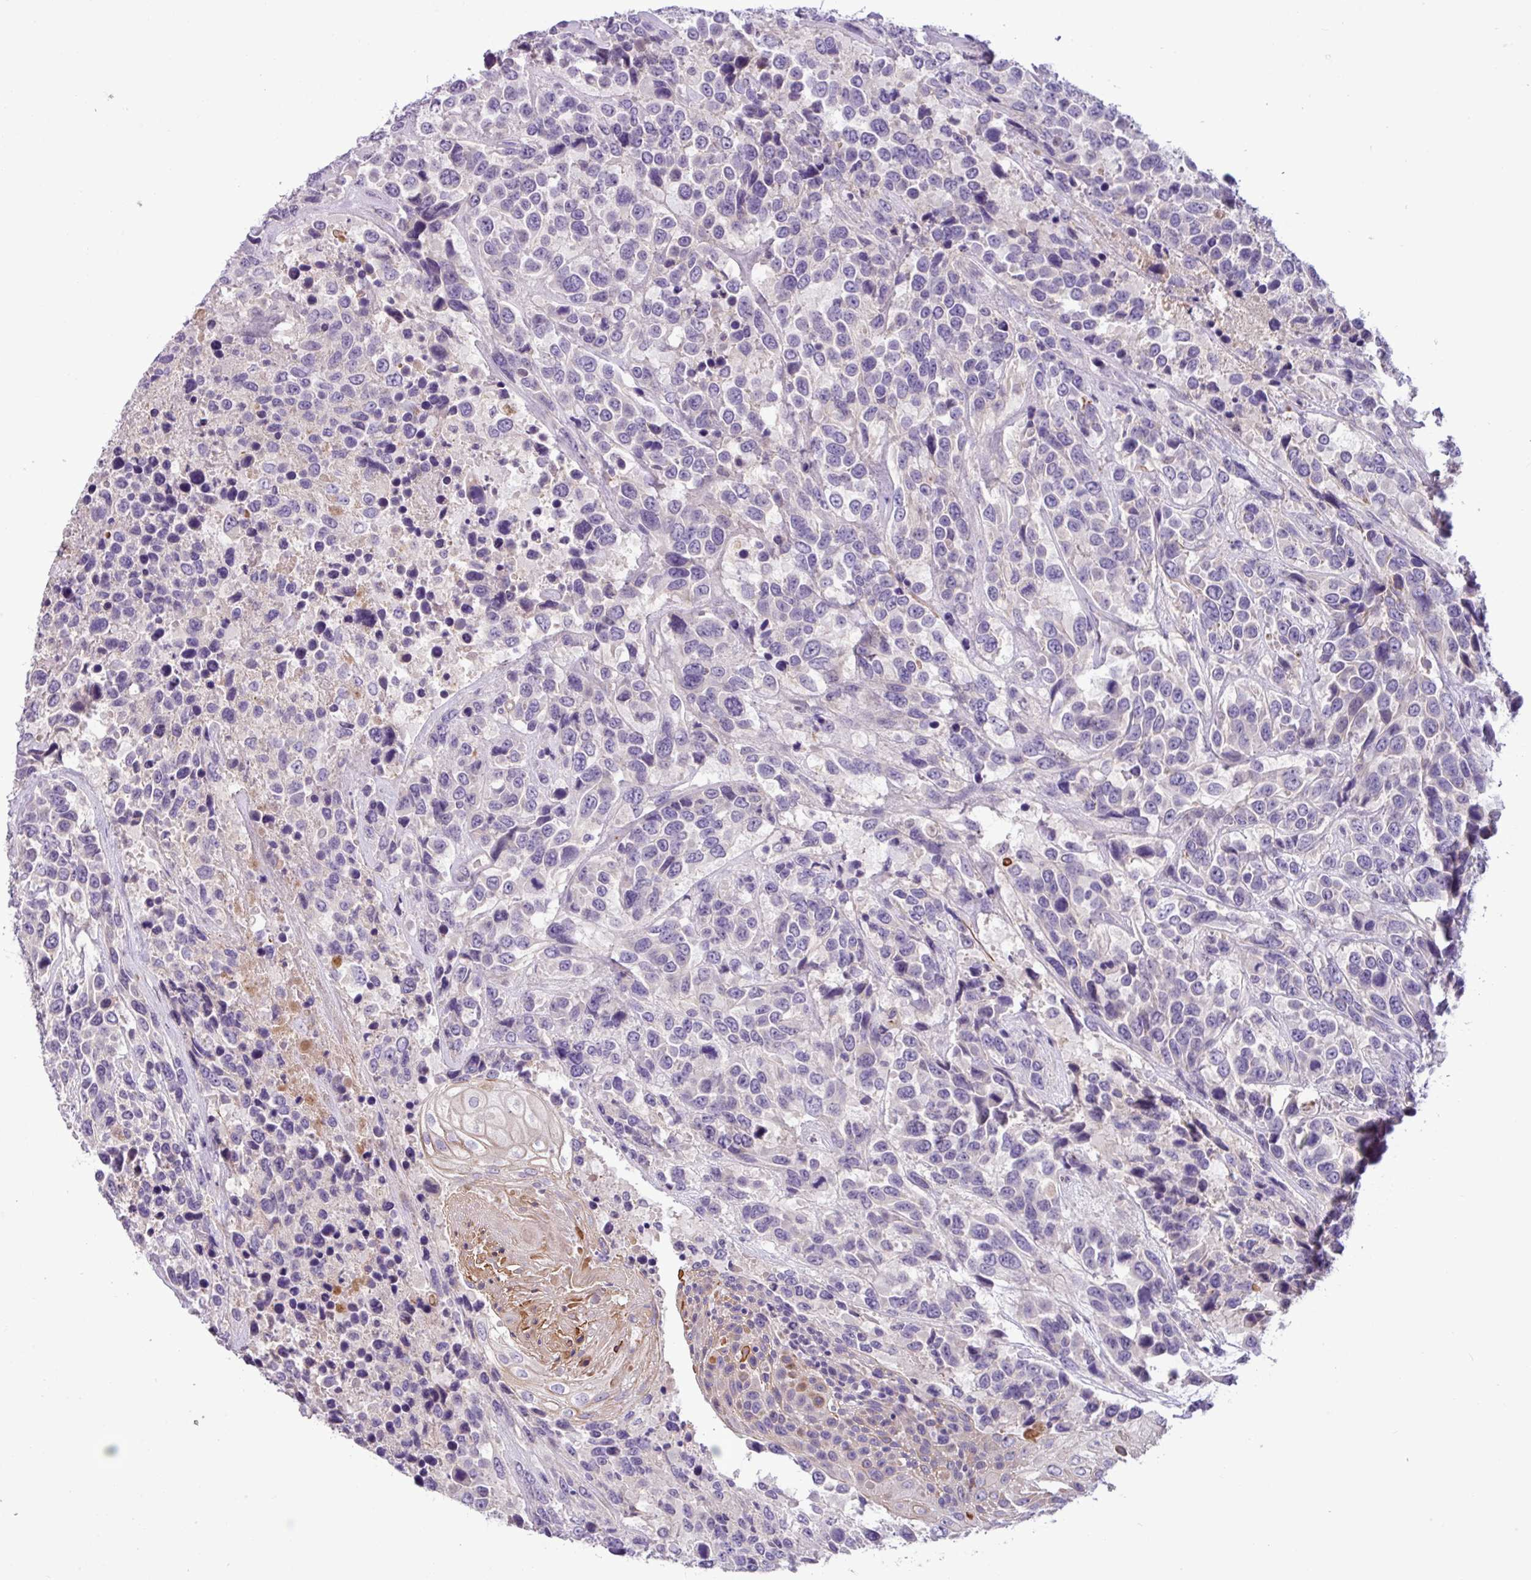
{"staining": {"intensity": "weak", "quantity": "<25%", "location": "cytoplasmic/membranous"}, "tissue": "urothelial cancer", "cell_type": "Tumor cells", "image_type": "cancer", "snomed": [{"axis": "morphology", "description": "Urothelial carcinoma, High grade"}, {"axis": "topography", "description": "Urinary bladder"}], "caption": "Micrograph shows no protein positivity in tumor cells of high-grade urothelial carcinoma tissue.", "gene": "PNLDC1", "patient": {"sex": "female", "age": 70}}